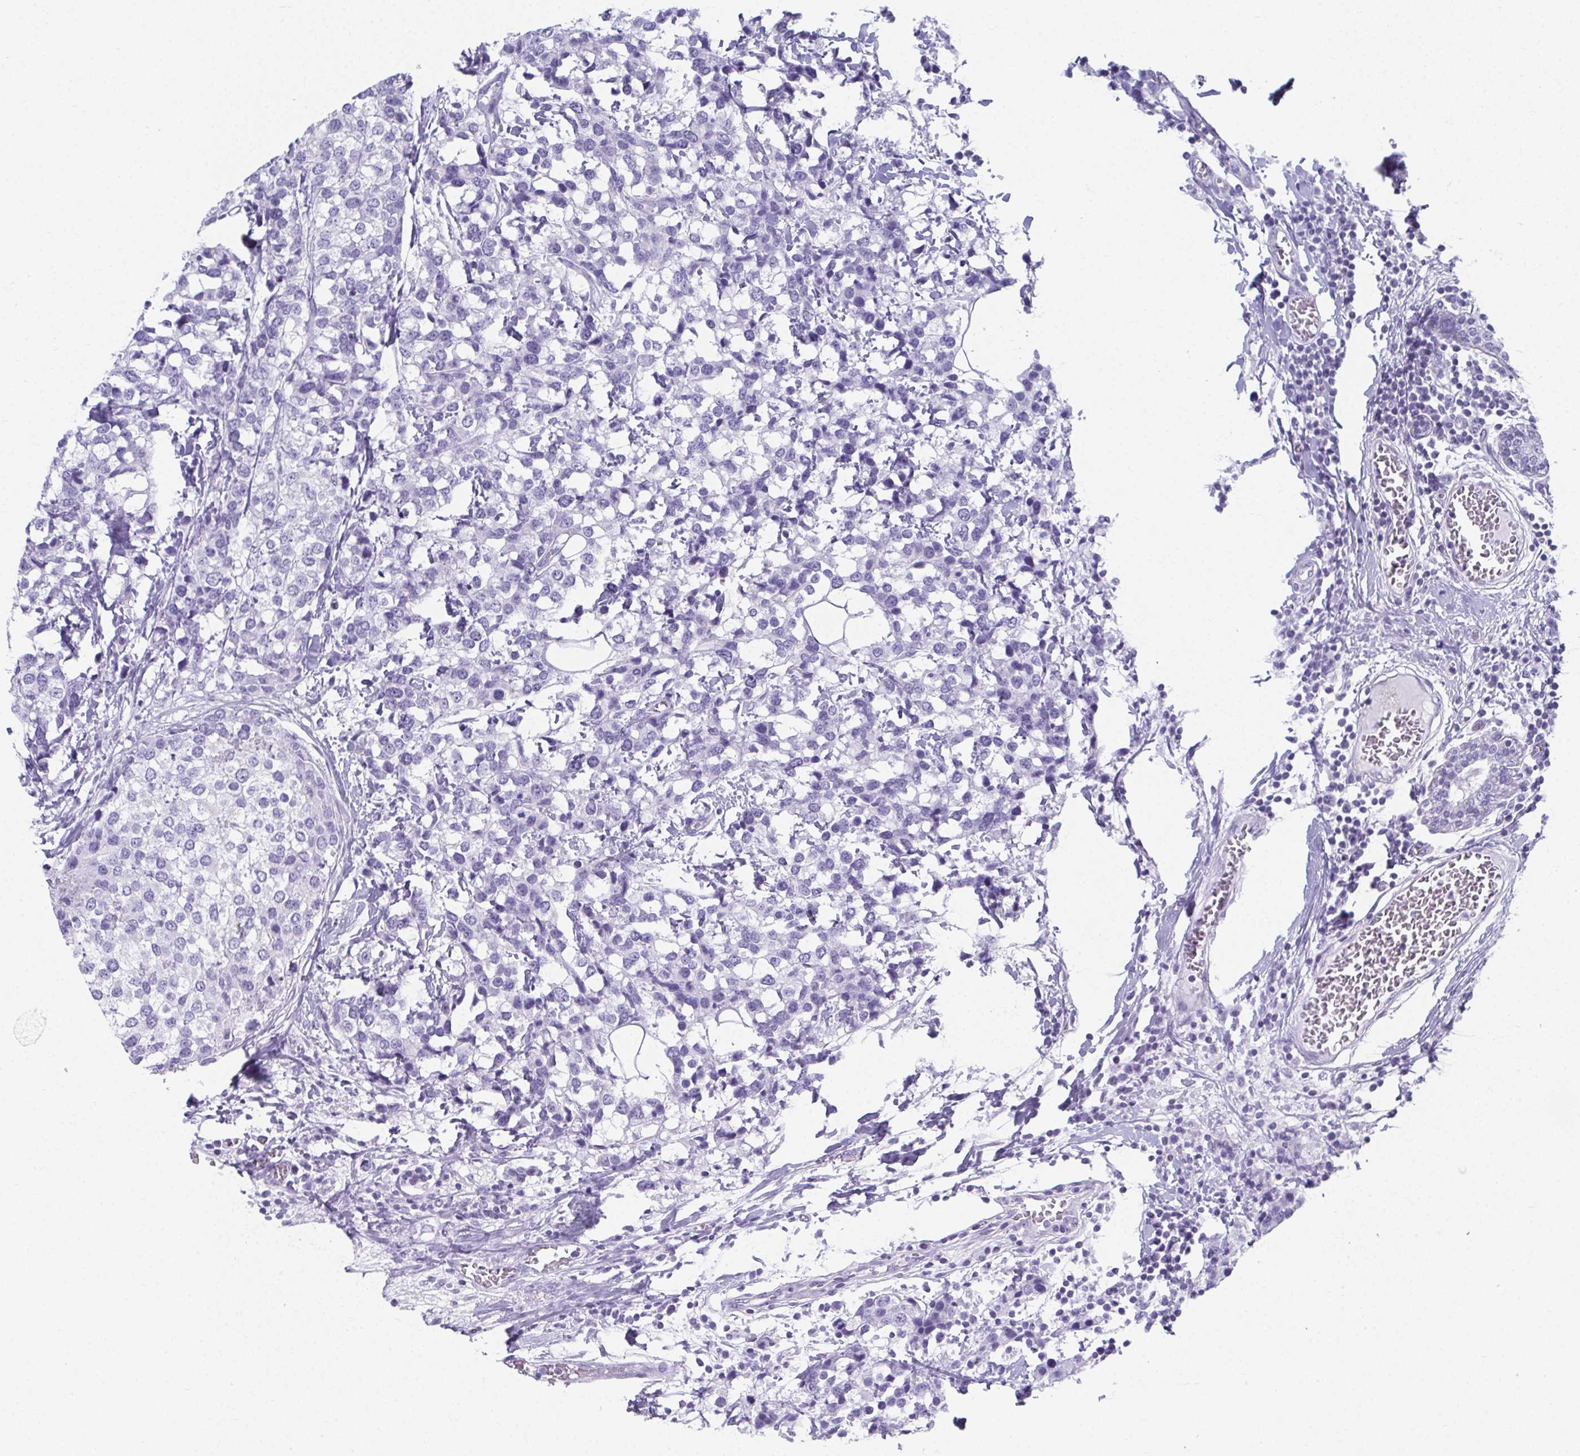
{"staining": {"intensity": "negative", "quantity": "none", "location": "none"}, "tissue": "breast cancer", "cell_type": "Tumor cells", "image_type": "cancer", "snomed": [{"axis": "morphology", "description": "Lobular carcinoma"}, {"axis": "topography", "description": "Breast"}], "caption": "Lobular carcinoma (breast) was stained to show a protein in brown. There is no significant positivity in tumor cells.", "gene": "GHRL", "patient": {"sex": "female", "age": 59}}